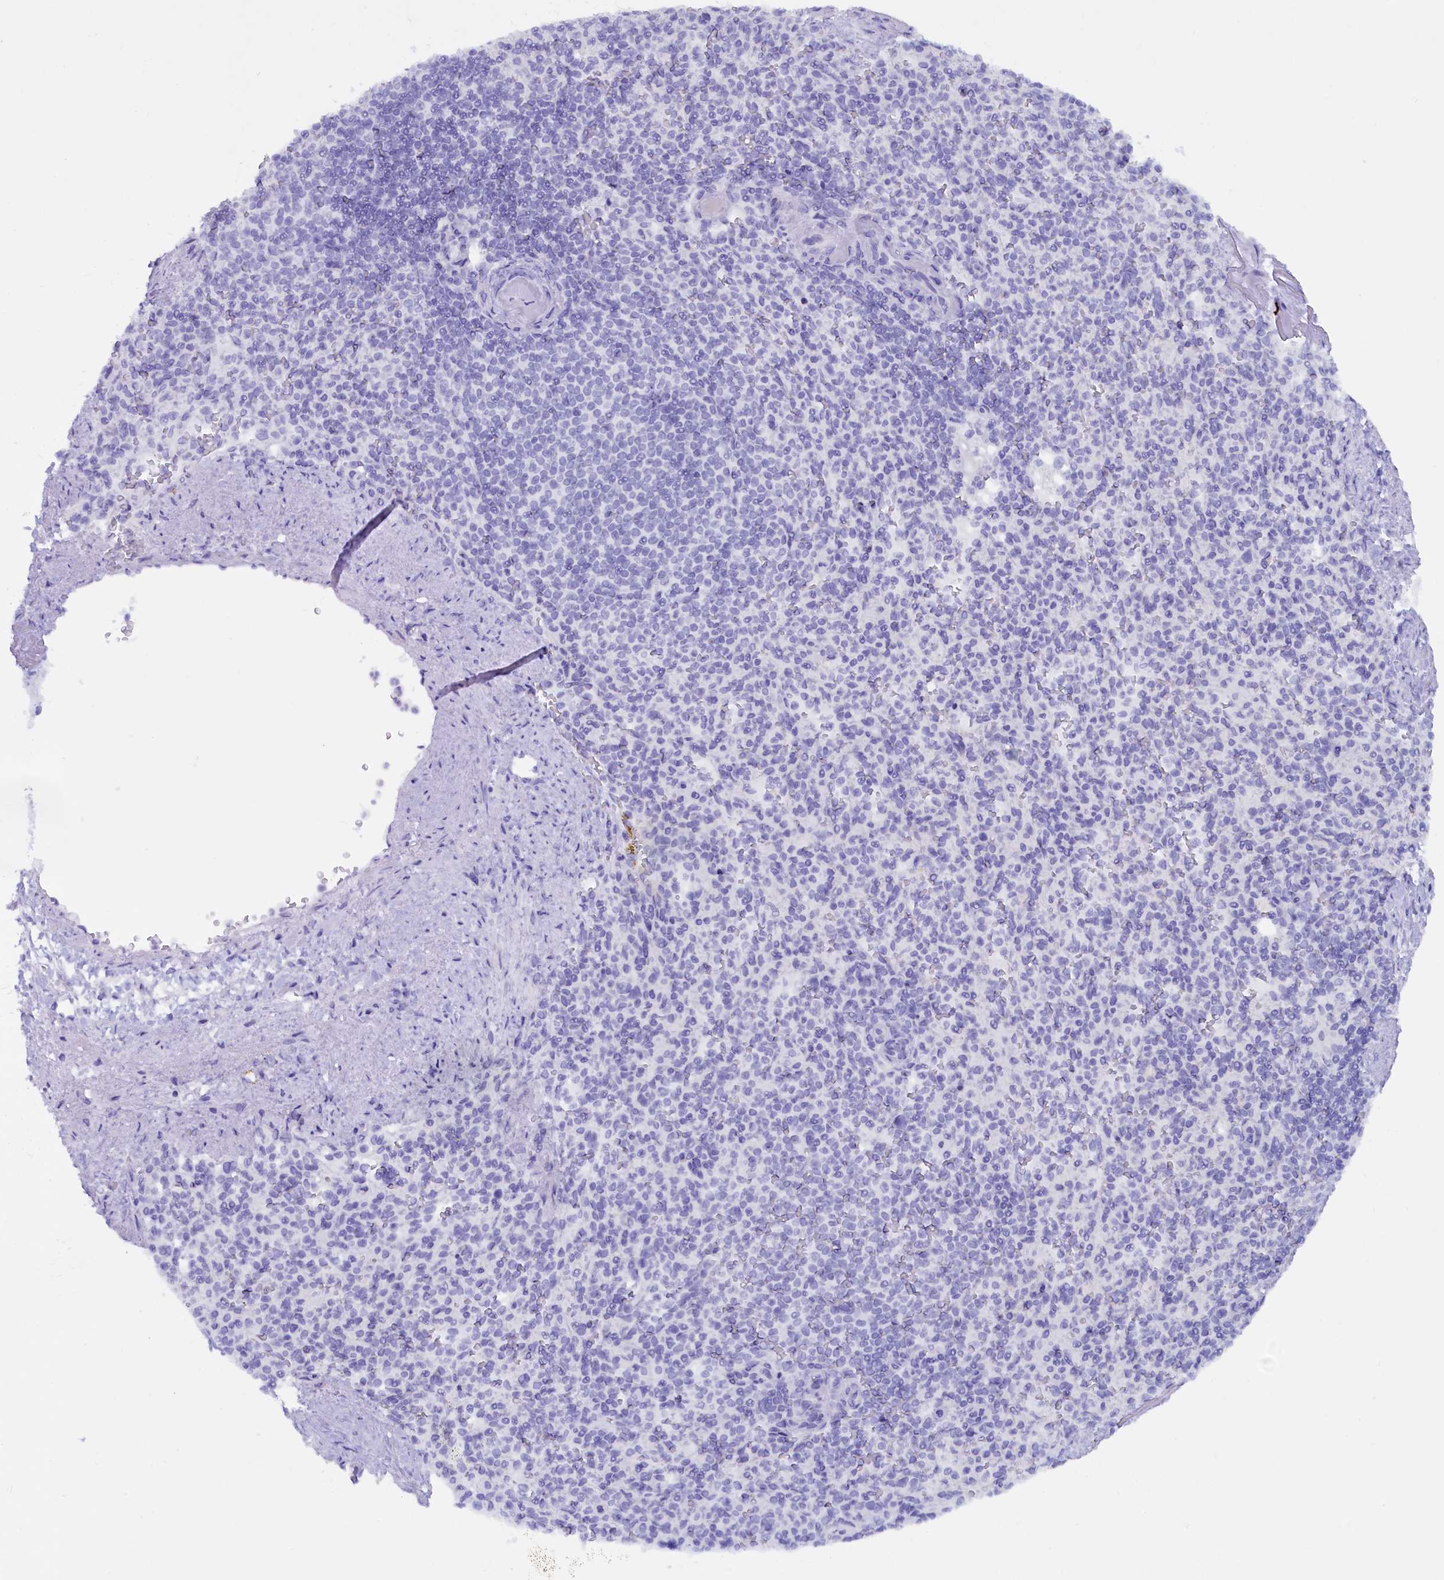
{"staining": {"intensity": "negative", "quantity": "none", "location": "none"}, "tissue": "spleen", "cell_type": "Cells in red pulp", "image_type": "normal", "snomed": [{"axis": "morphology", "description": "Normal tissue, NOS"}, {"axis": "topography", "description": "Spleen"}], "caption": "Image shows no significant protein positivity in cells in red pulp of normal spleen.", "gene": "ZSWIM4", "patient": {"sex": "female", "age": 74}}